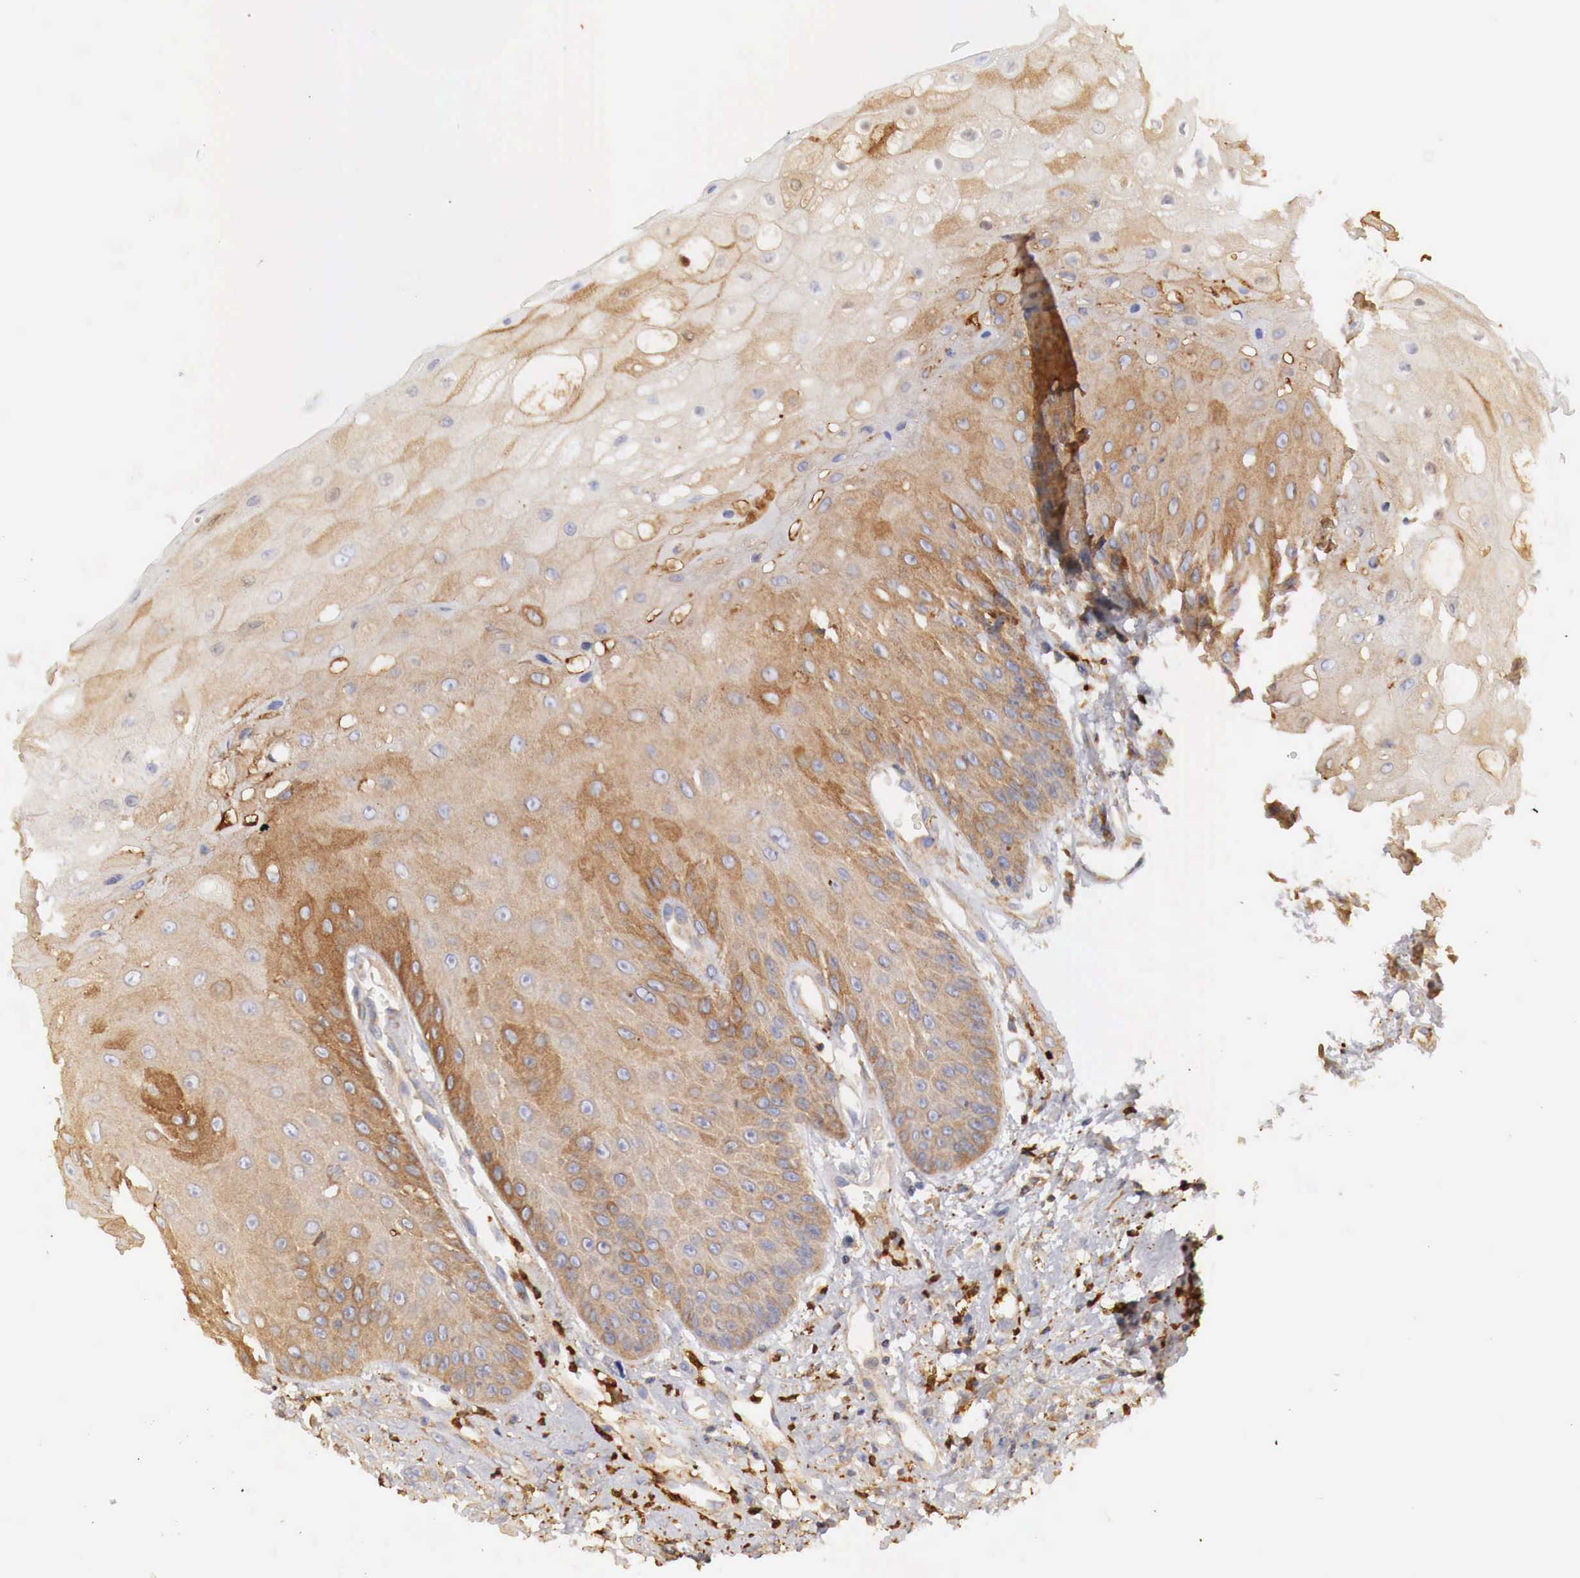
{"staining": {"intensity": "moderate", "quantity": "25%-75%", "location": "cytoplasmic/membranous"}, "tissue": "oral mucosa", "cell_type": "Squamous epithelial cells", "image_type": "normal", "snomed": [{"axis": "morphology", "description": "Normal tissue, NOS"}, {"axis": "topography", "description": "Oral tissue"}], "caption": "Immunohistochemistry (DAB) staining of normal human oral mucosa displays moderate cytoplasmic/membranous protein positivity in approximately 25%-75% of squamous epithelial cells.", "gene": "G6PD", "patient": {"sex": "male", "age": 54}}